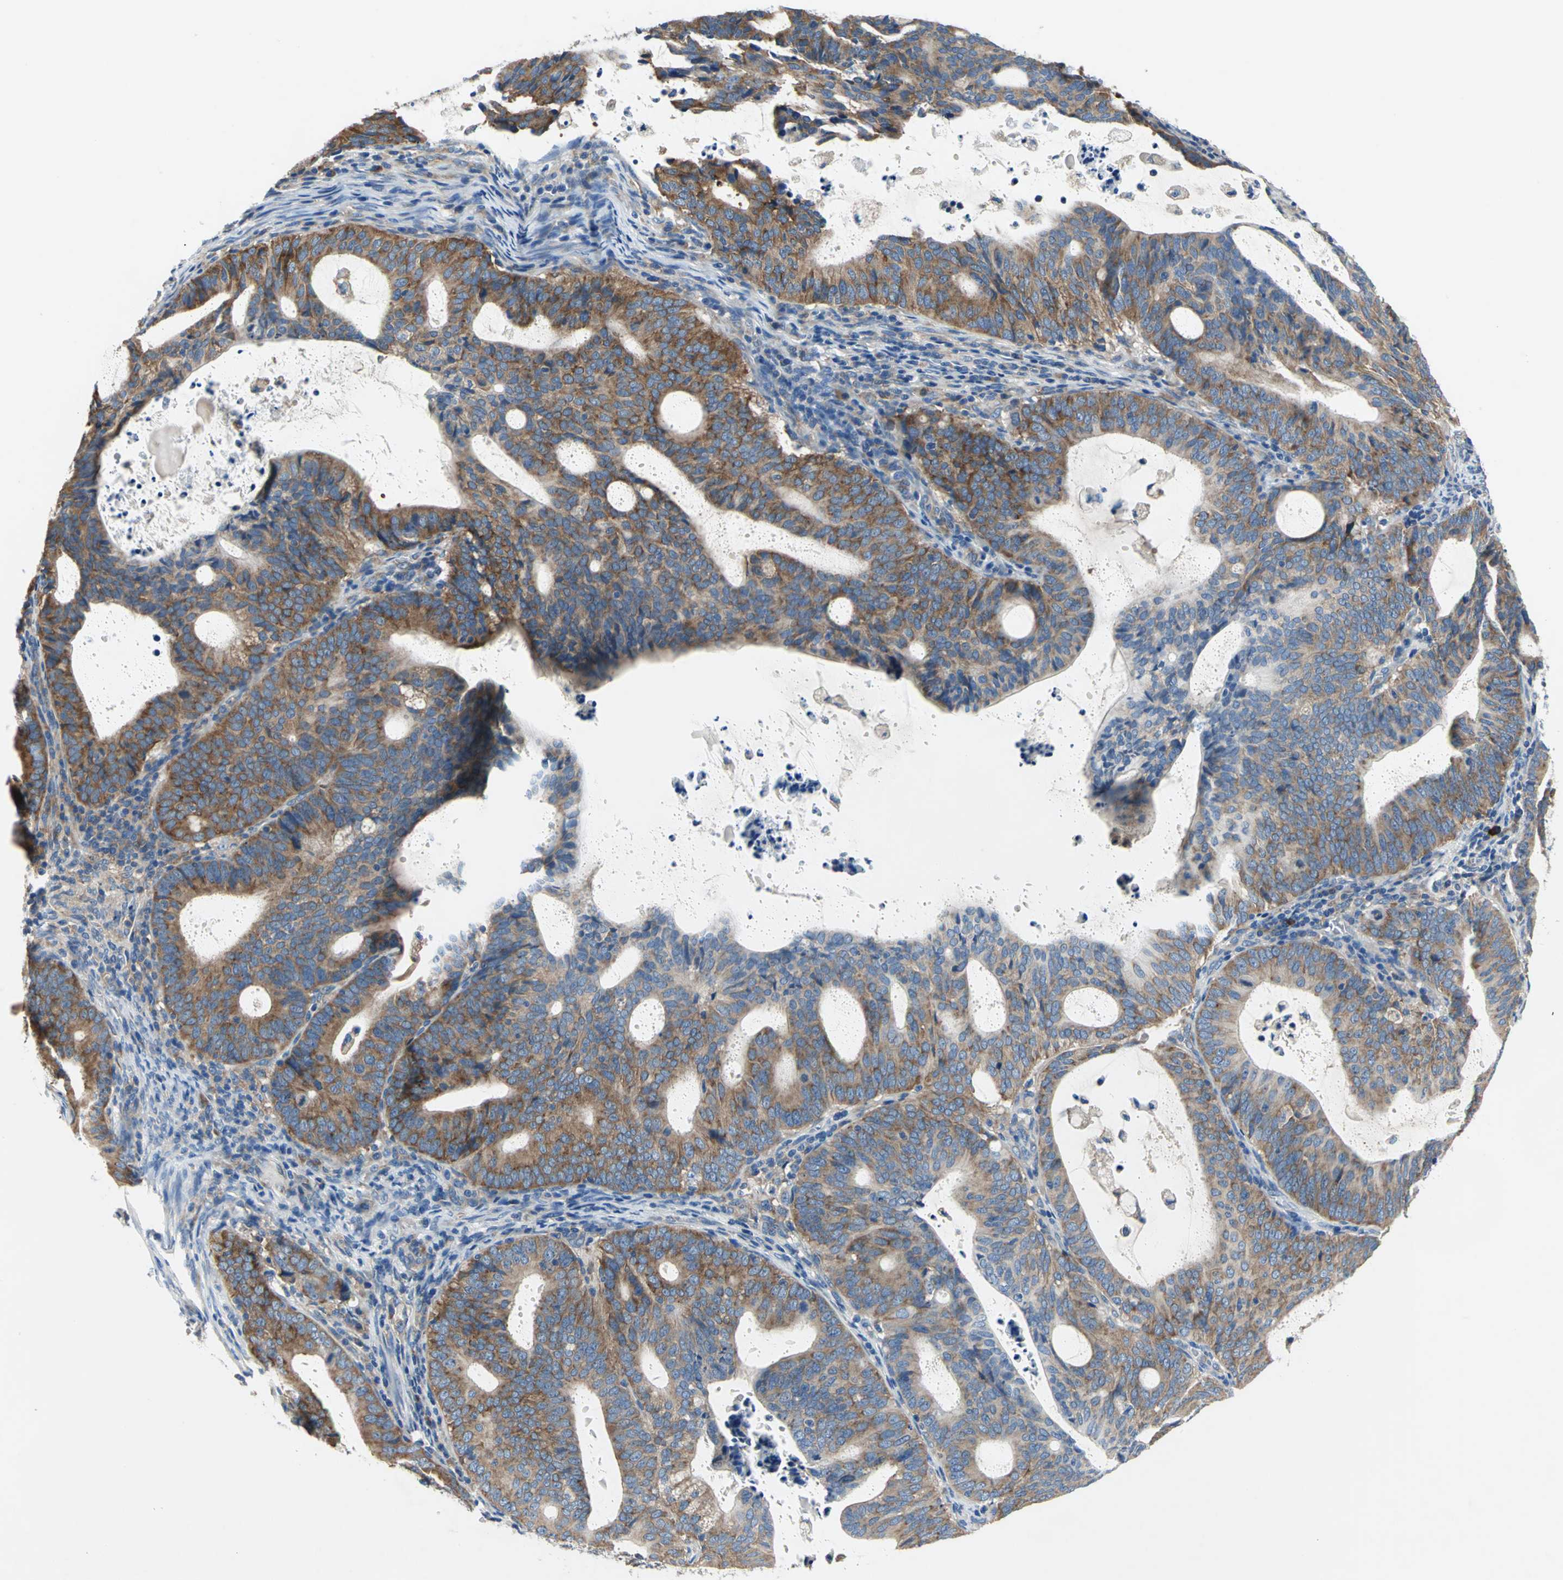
{"staining": {"intensity": "strong", "quantity": ">75%", "location": "cytoplasmic/membranous"}, "tissue": "endometrial cancer", "cell_type": "Tumor cells", "image_type": "cancer", "snomed": [{"axis": "morphology", "description": "Adenocarcinoma, NOS"}, {"axis": "topography", "description": "Uterus"}], "caption": "This is an image of immunohistochemistry staining of endometrial cancer, which shows strong staining in the cytoplasmic/membranous of tumor cells.", "gene": "TRIM25", "patient": {"sex": "female", "age": 83}}